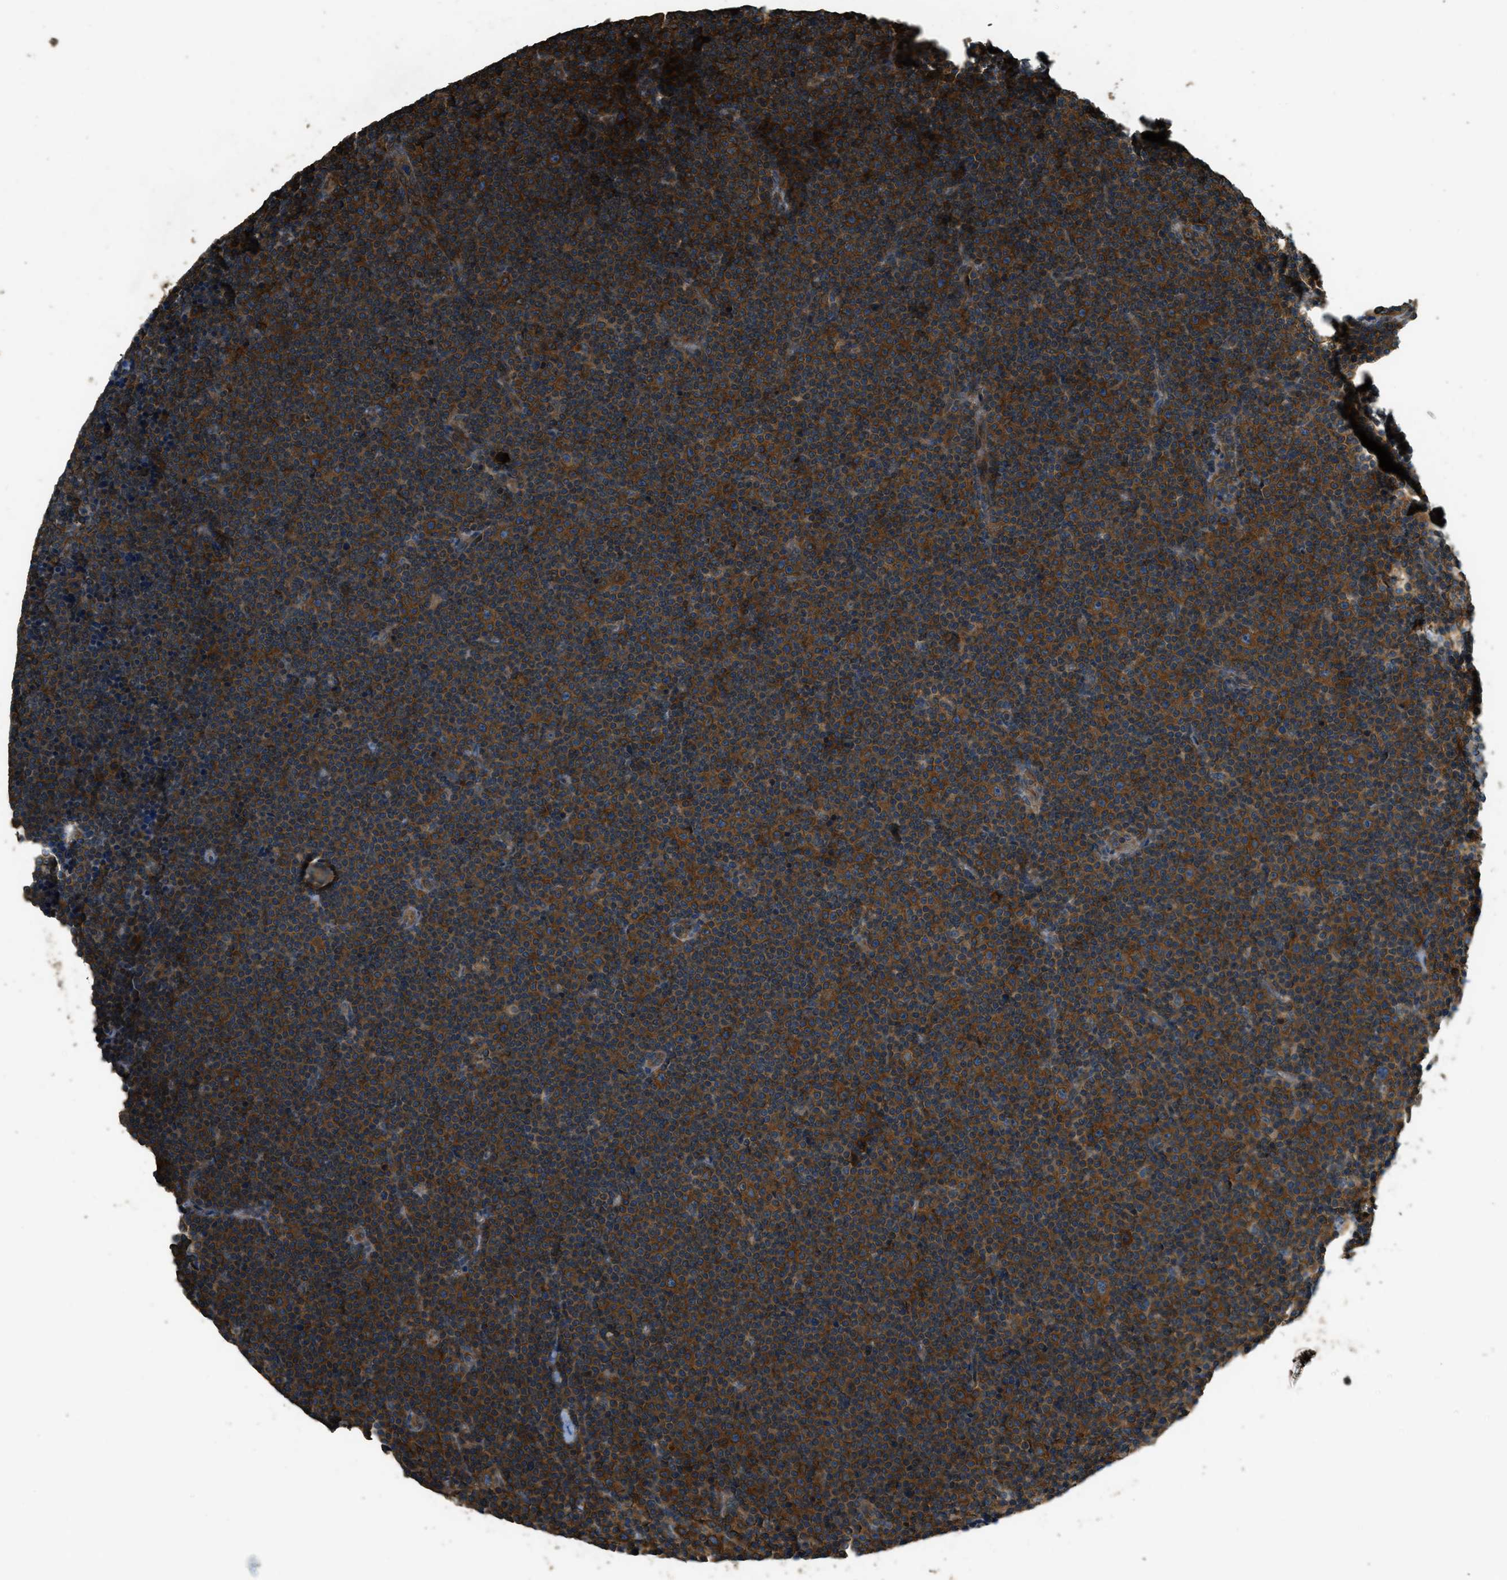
{"staining": {"intensity": "strong", "quantity": ">75%", "location": "cytoplasmic/membranous"}, "tissue": "lymphoma", "cell_type": "Tumor cells", "image_type": "cancer", "snomed": [{"axis": "morphology", "description": "Malignant lymphoma, non-Hodgkin's type, Low grade"}, {"axis": "topography", "description": "Lymph node"}], "caption": "Immunohistochemical staining of human lymphoma displays strong cytoplasmic/membranous protein staining in approximately >75% of tumor cells.", "gene": "MARS1", "patient": {"sex": "female", "age": 67}}